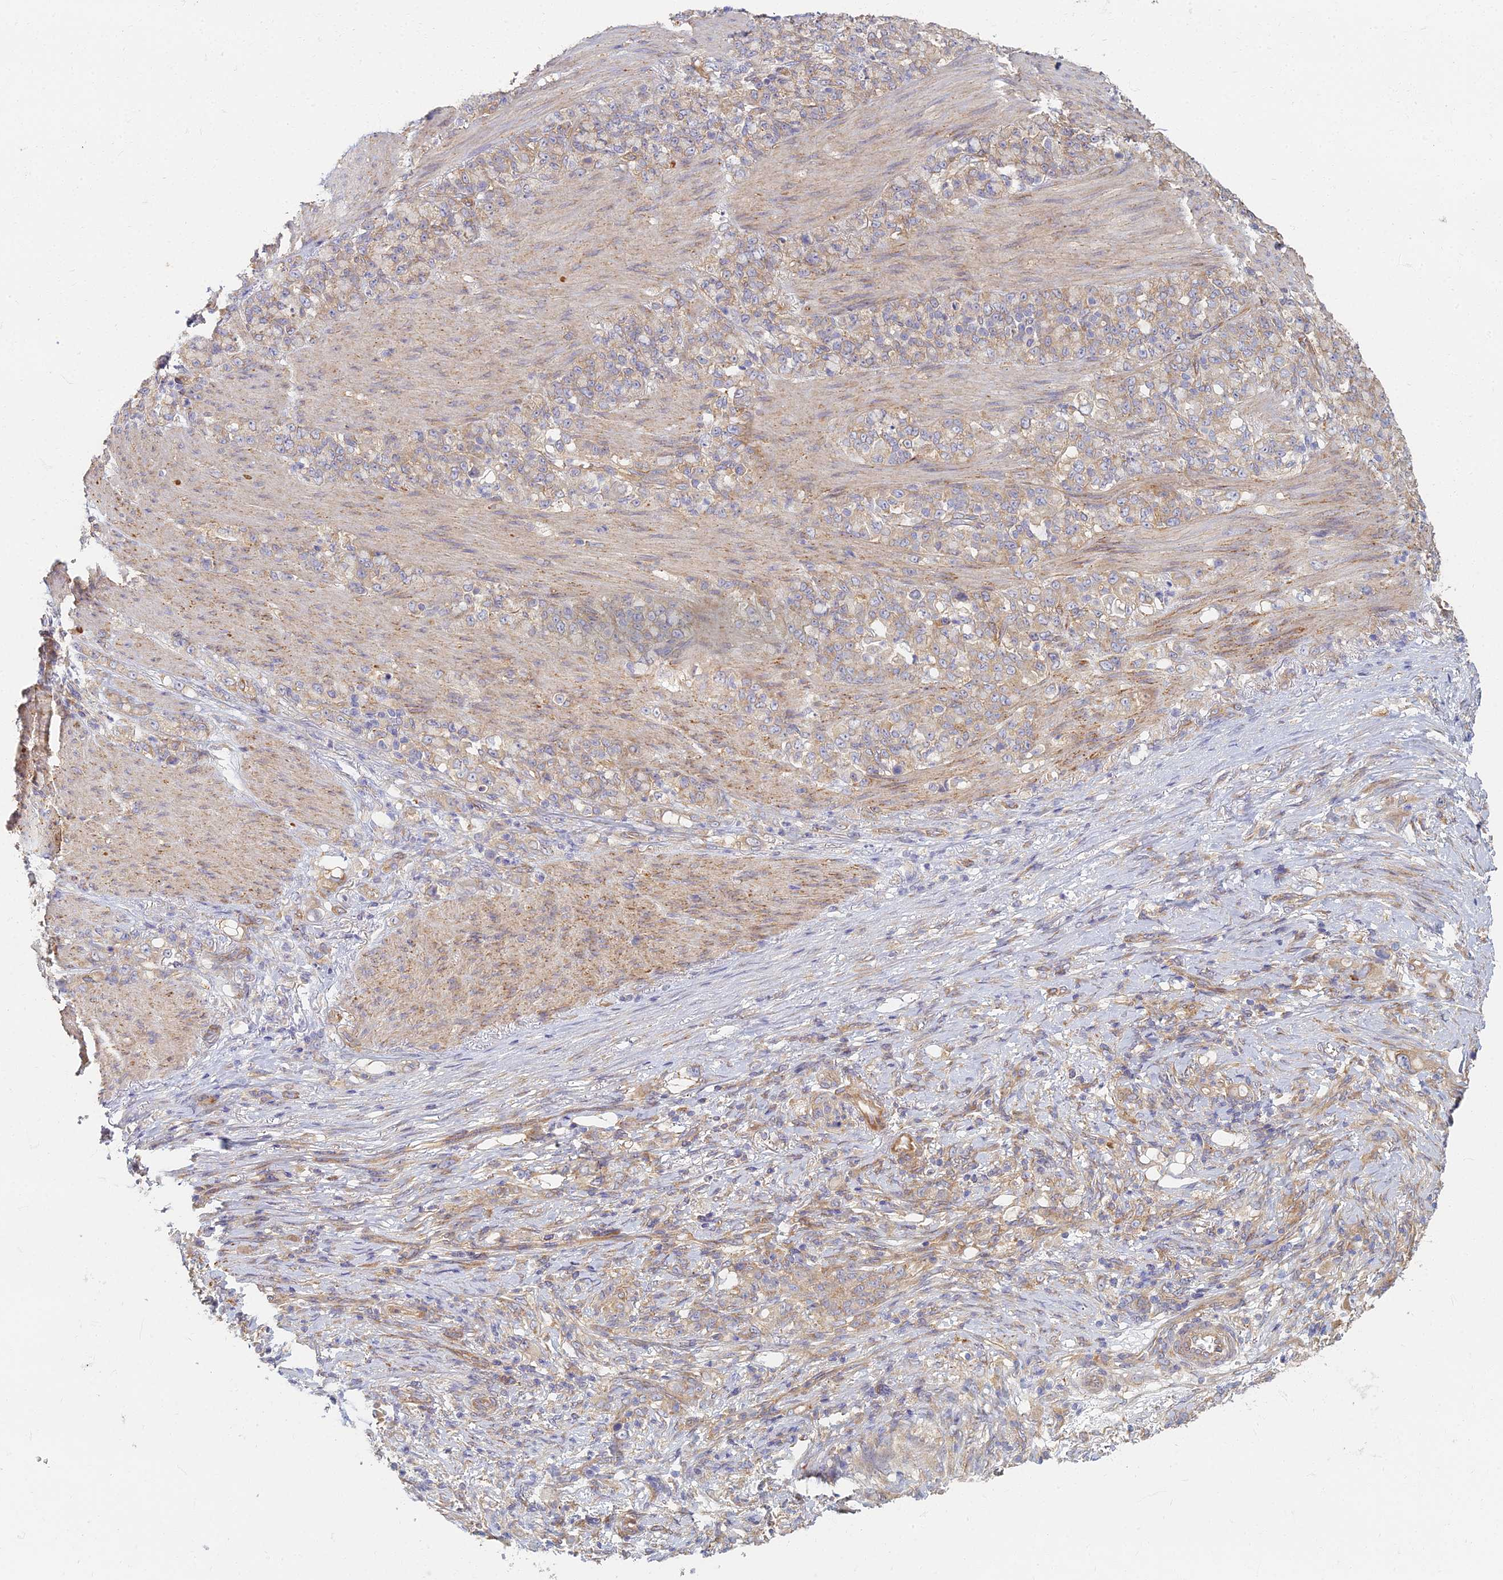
{"staining": {"intensity": "weak", "quantity": "25%-75%", "location": "cytoplasmic/membranous"}, "tissue": "stomach cancer", "cell_type": "Tumor cells", "image_type": "cancer", "snomed": [{"axis": "morphology", "description": "Adenocarcinoma, NOS"}, {"axis": "topography", "description": "Stomach"}], "caption": "Protein expression analysis of human stomach cancer (adenocarcinoma) reveals weak cytoplasmic/membranous positivity in about 25%-75% of tumor cells. The protein of interest is stained brown, and the nuclei are stained in blue (DAB IHC with brightfield microscopy, high magnification).", "gene": "RBSN", "patient": {"sex": "female", "age": 79}}